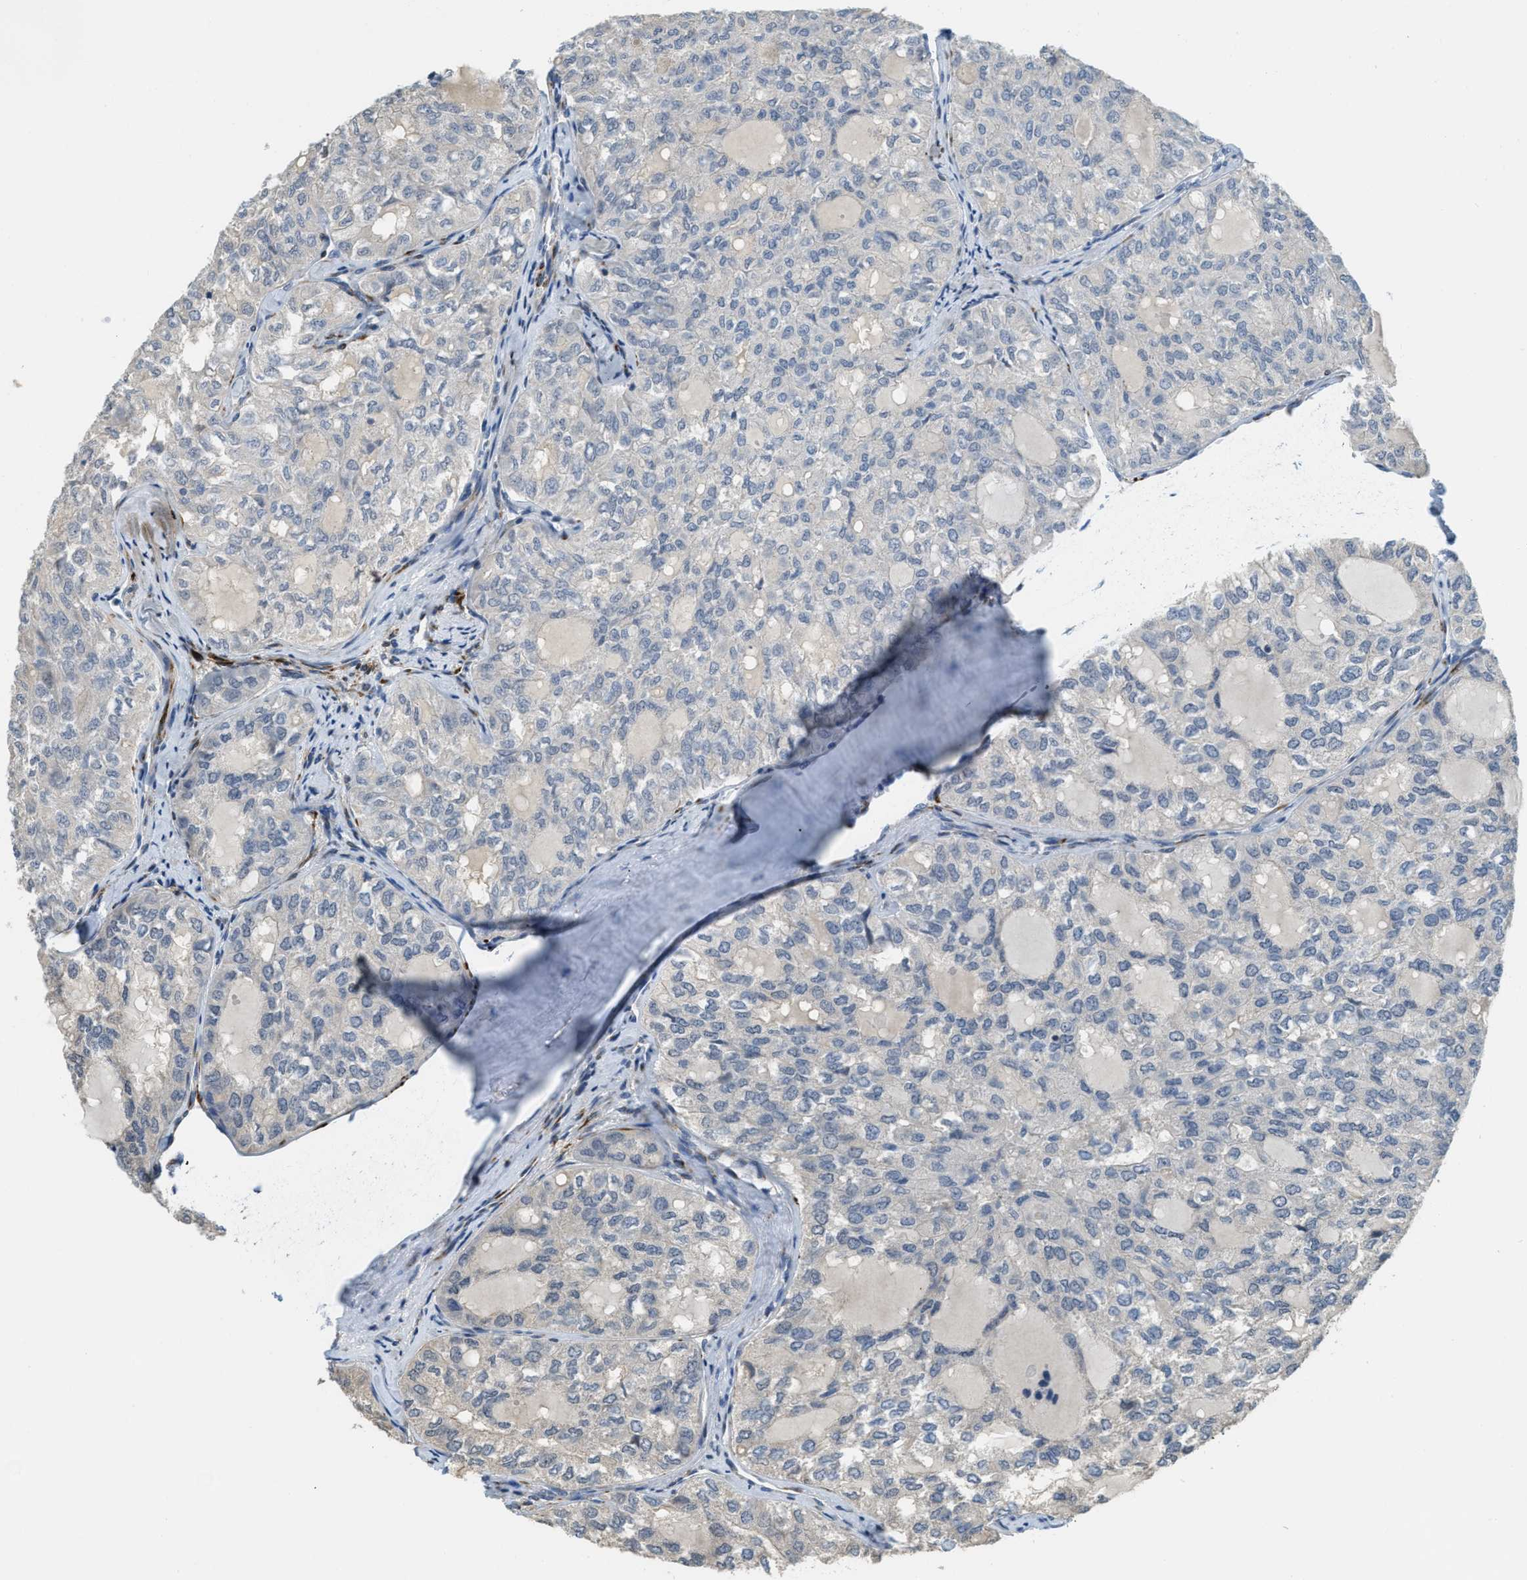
{"staining": {"intensity": "negative", "quantity": "none", "location": "none"}, "tissue": "thyroid cancer", "cell_type": "Tumor cells", "image_type": "cancer", "snomed": [{"axis": "morphology", "description": "Follicular adenoma carcinoma, NOS"}, {"axis": "topography", "description": "Thyroid gland"}], "caption": "Immunohistochemical staining of human follicular adenoma carcinoma (thyroid) exhibits no significant expression in tumor cells.", "gene": "TMEM154", "patient": {"sex": "female", "age": 71}}